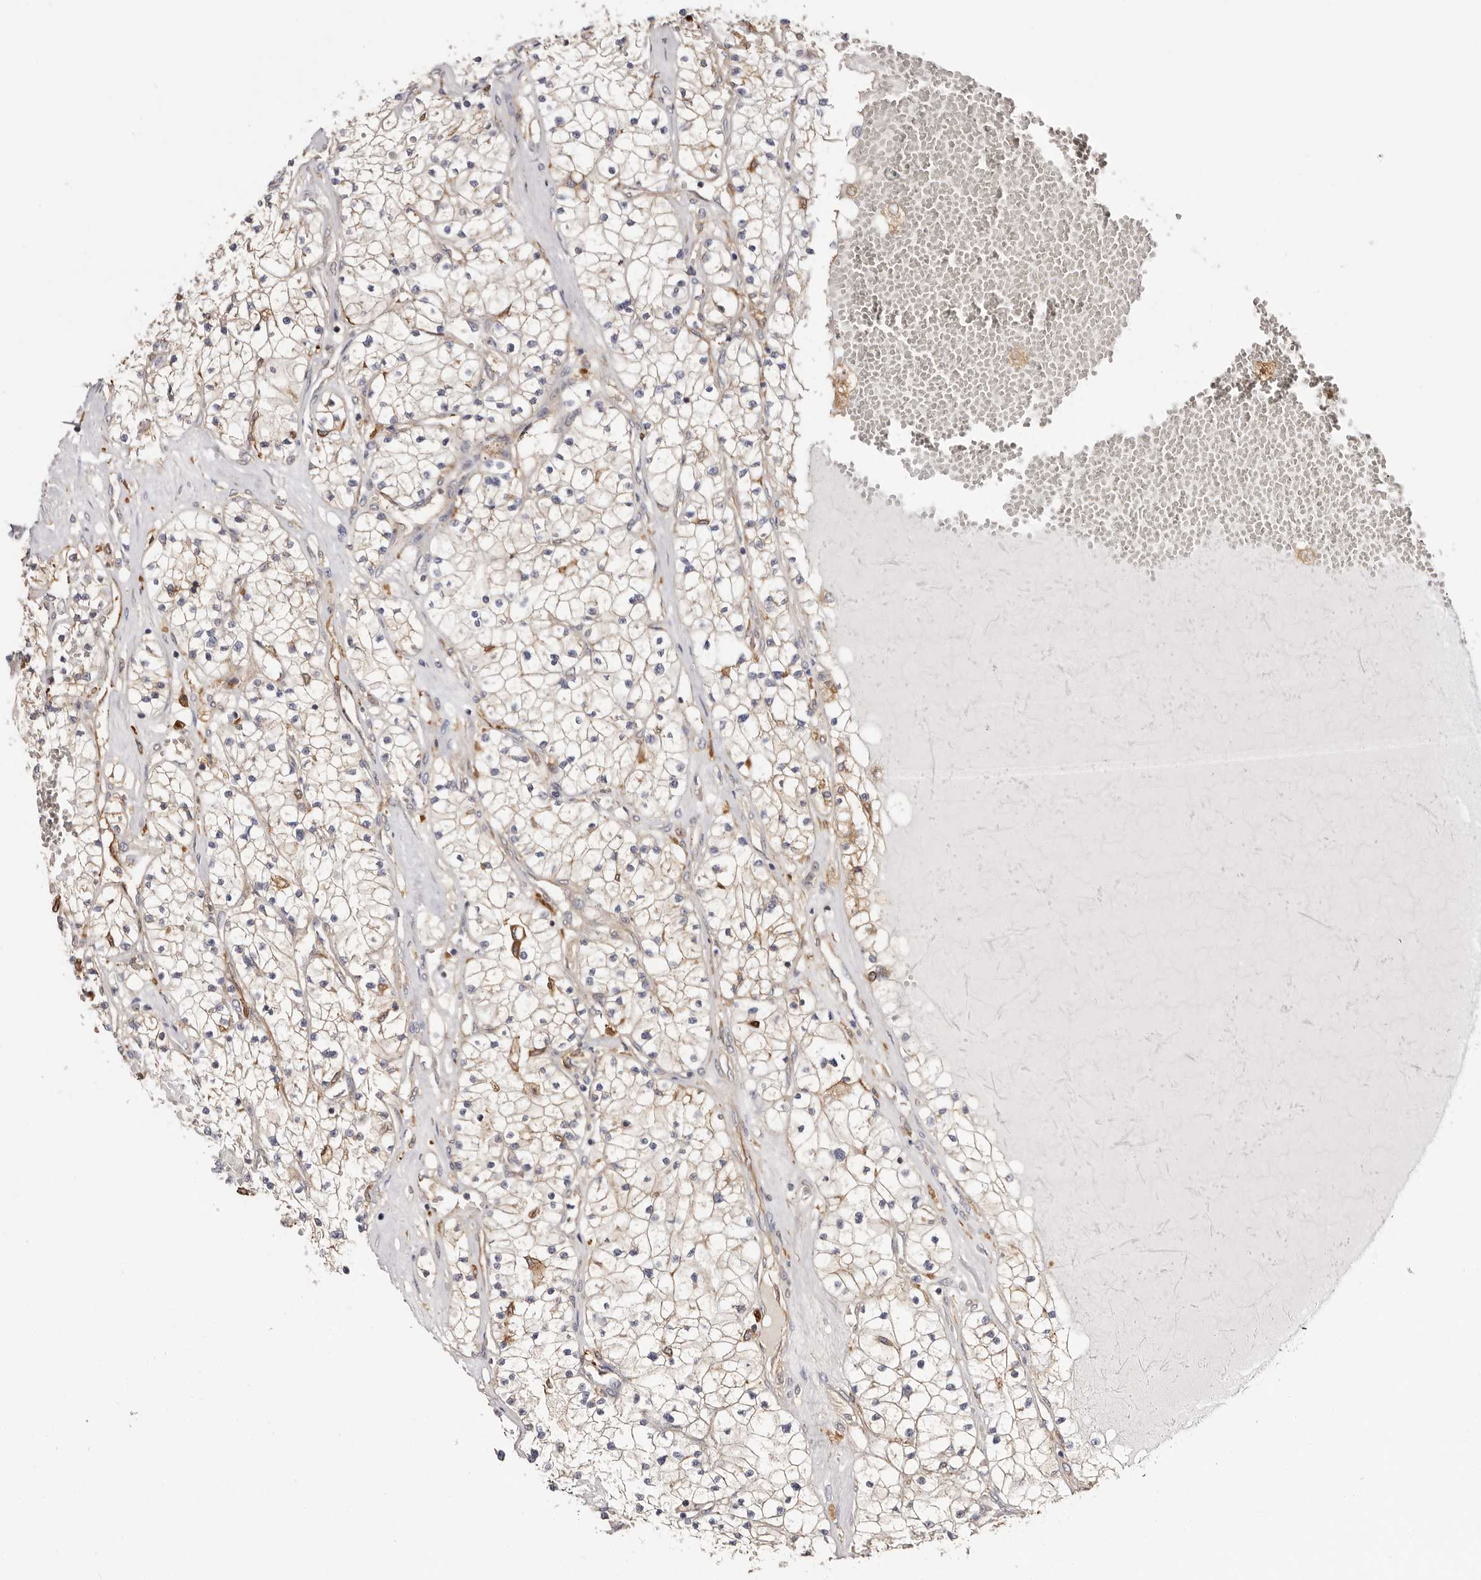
{"staining": {"intensity": "weak", "quantity": "<25%", "location": "cytoplasmic/membranous"}, "tissue": "renal cancer", "cell_type": "Tumor cells", "image_type": "cancer", "snomed": [{"axis": "morphology", "description": "Normal tissue, NOS"}, {"axis": "morphology", "description": "Adenocarcinoma, NOS"}, {"axis": "topography", "description": "Kidney"}], "caption": "High magnification brightfield microscopy of renal cancer stained with DAB (3,3'-diaminobenzidine) (brown) and counterstained with hematoxylin (blue): tumor cells show no significant staining.", "gene": "LAP3", "patient": {"sex": "male", "age": 68}}